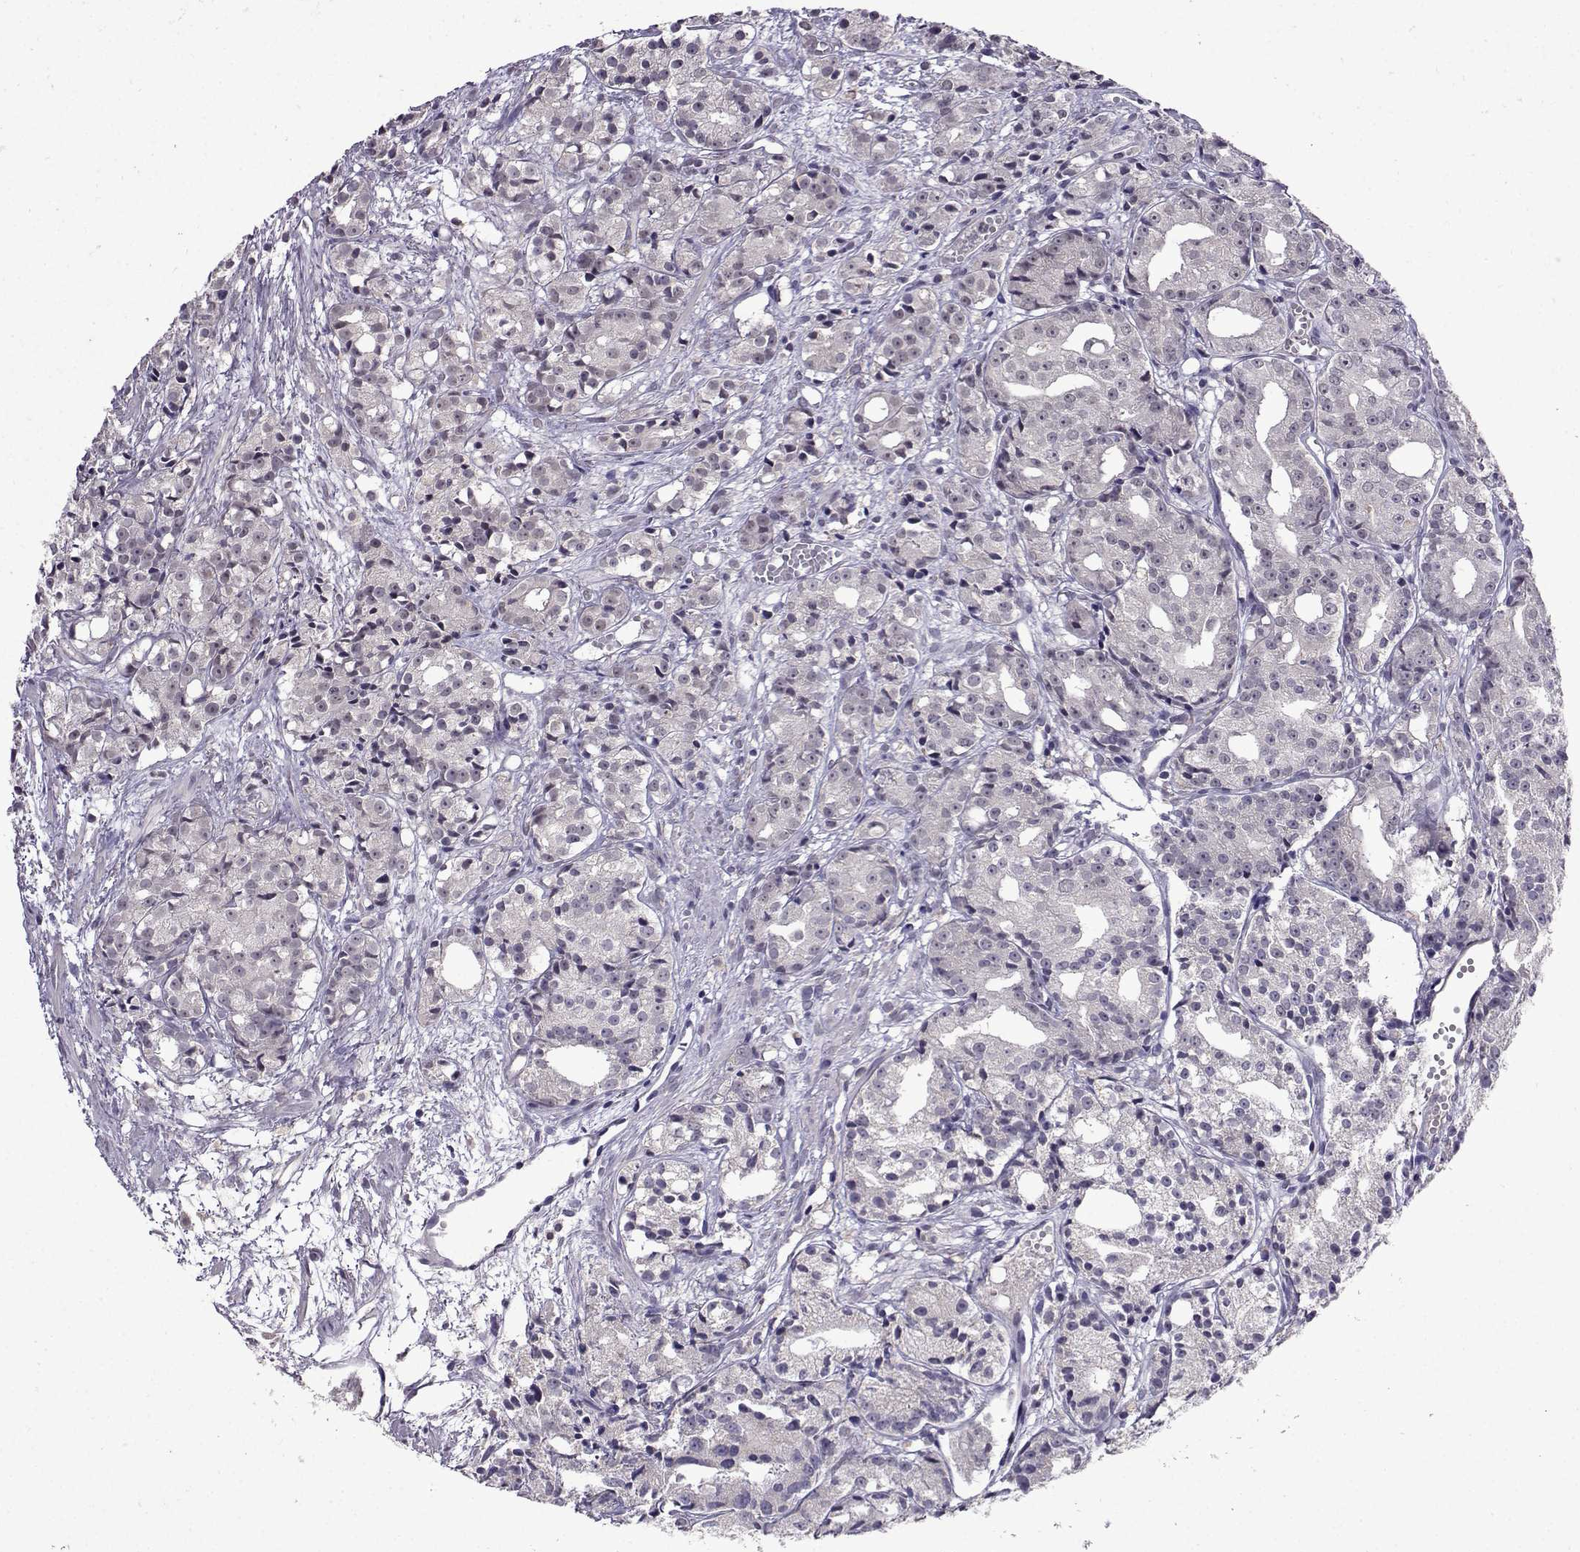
{"staining": {"intensity": "negative", "quantity": "none", "location": "none"}, "tissue": "prostate cancer", "cell_type": "Tumor cells", "image_type": "cancer", "snomed": [{"axis": "morphology", "description": "Adenocarcinoma, Medium grade"}, {"axis": "topography", "description": "Prostate"}], "caption": "Immunohistochemical staining of human prostate cancer demonstrates no significant positivity in tumor cells. (Brightfield microscopy of DAB (3,3'-diaminobenzidine) IHC at high magnification).", "gene": "CCL28", "patient": {"sex": "male", "age": 74}}